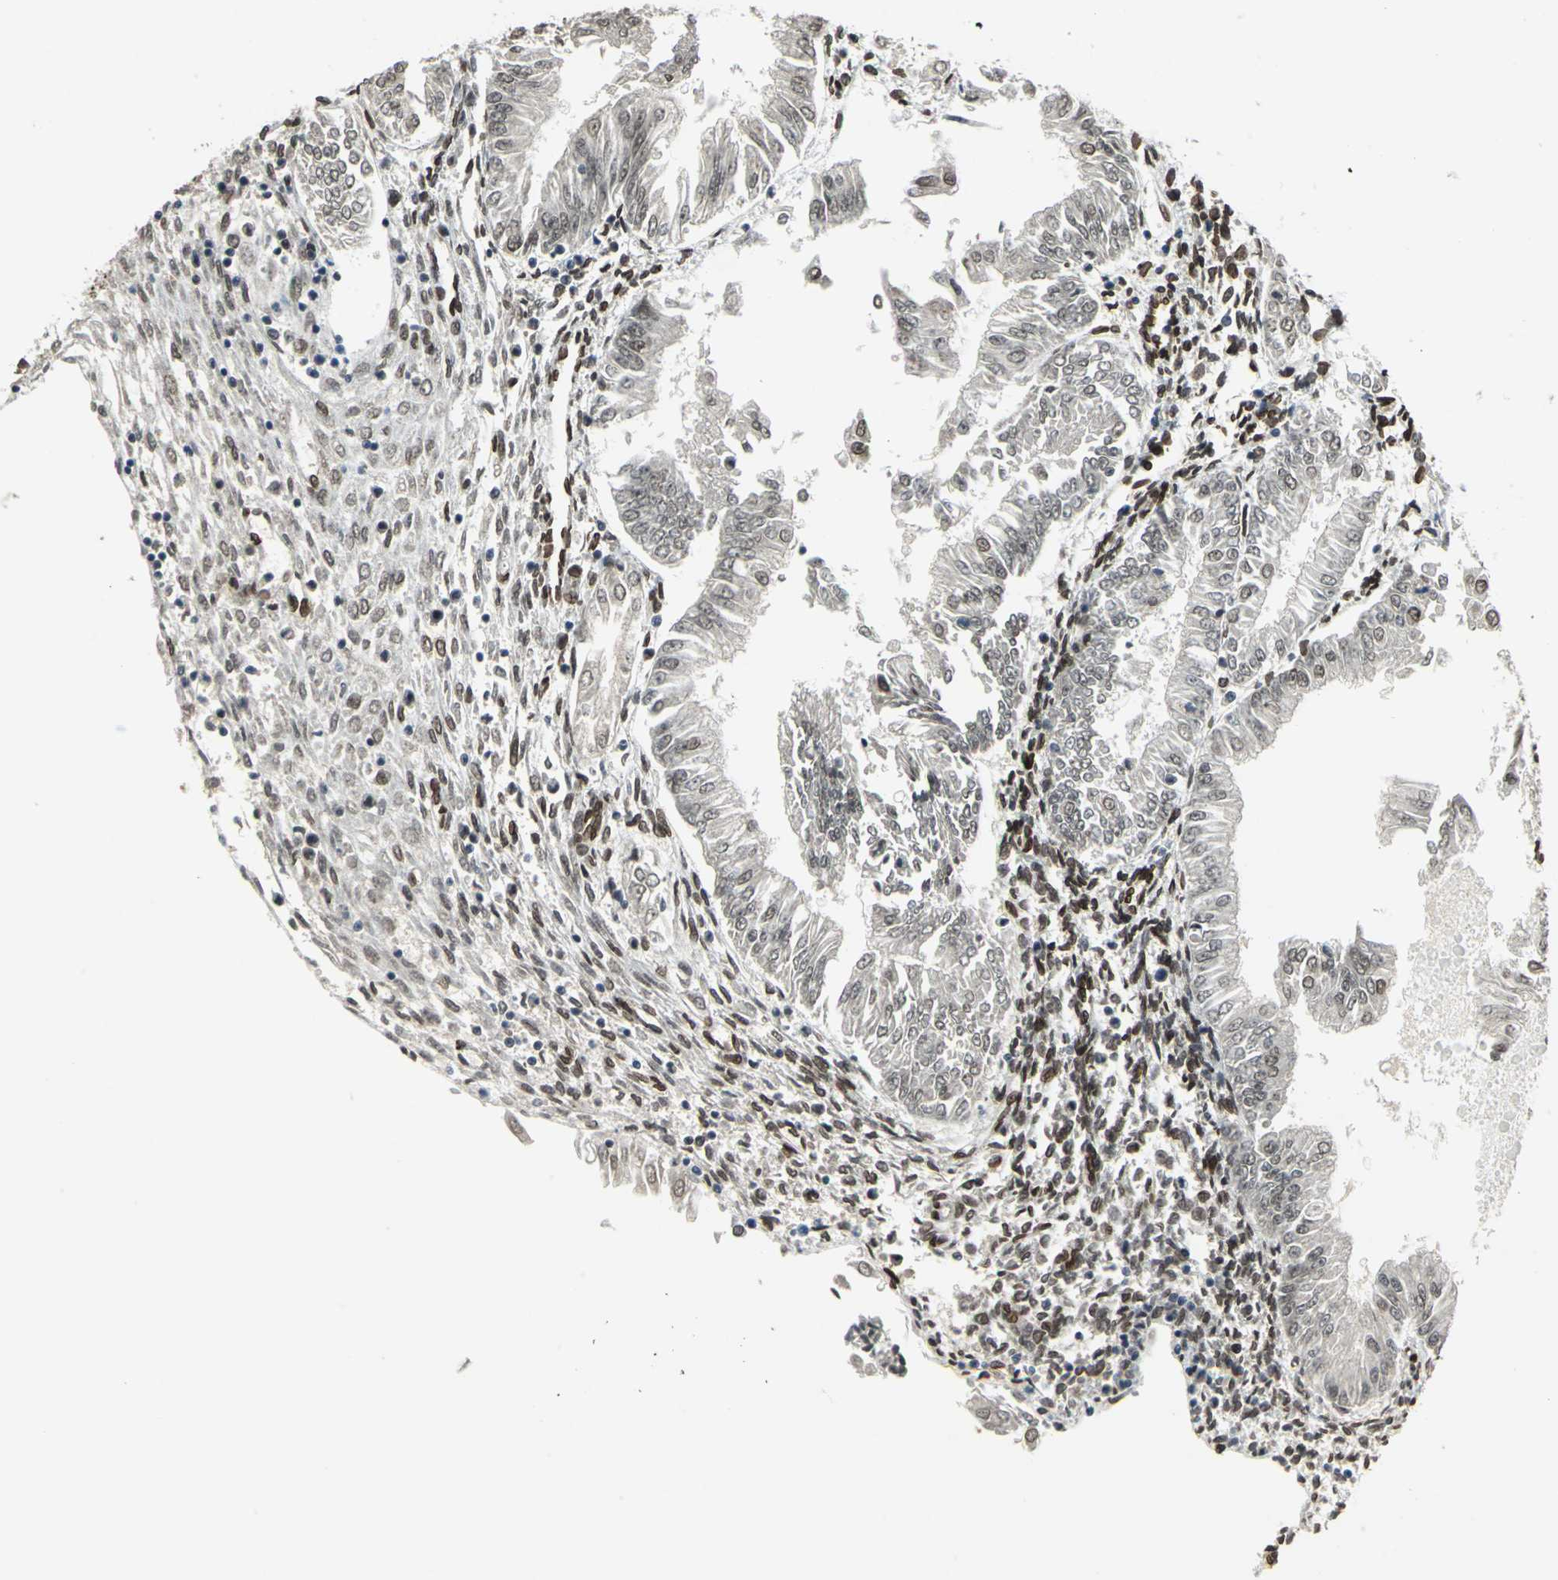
{"staining": {"intensity": "moderate", "quantity": ">75%", "location": "cytoplasmic/membranous,nuclear"}, "tissue": "endometrial cancer", "cell_type": "Tumor cells", "image_type": "cancer", "snomed": [{"axis": "morphology", "description": "Adenocarcinoma, NOS"}, {"axis": "topography", "description": "Endometrium"}], "caption": "This micrograph displays immunohistochemistry staining of human endometrial cancer (adenocarcinoma), with medium moderate cytoplasmic/membranous and nuclear expression in about >75% of tumor cells.", "gene": "ISY1", "patient": {"sex": "female", "age": 53}}